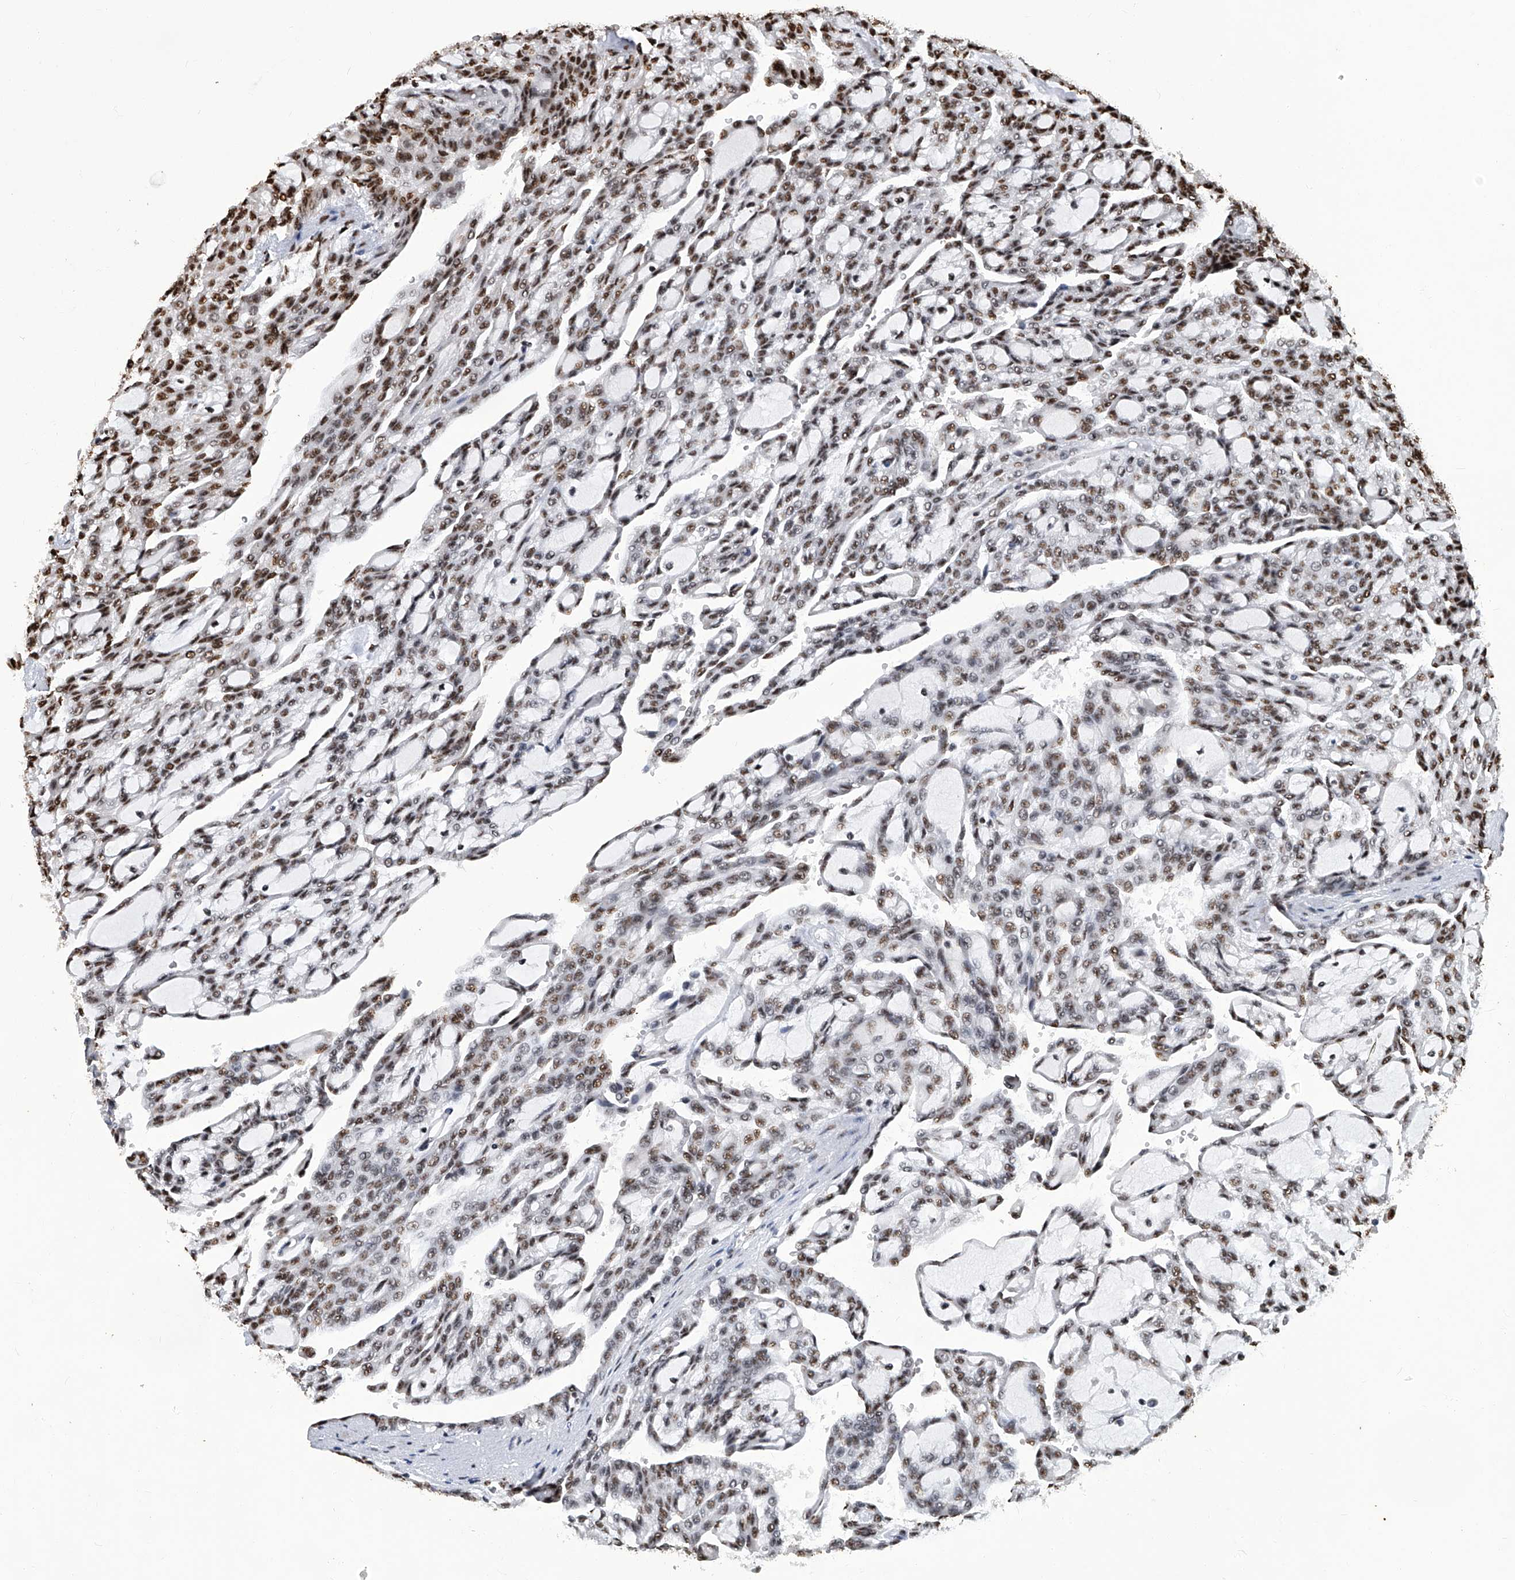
{"staining": {"intensity": "moderate", "quantity": ">75%", "location": "nuclear"}, "tissue": "renal cancer", "cell_type": "Tumor cells", "image_type": "cancer", "snomed": [{"axis": "morphology", "description": "Adenocarcinoma, NOS"}, {"axis": "topography", "description": "Kidney"}], "caption": "Renal cancer (adenocarcinoma) stained for a protein (brown) exhibits moderate nuclear positive staining in approximately >75% of tumor cells.", "gene": "HBP1", "patient": {"sex": "male", "age": 63}}